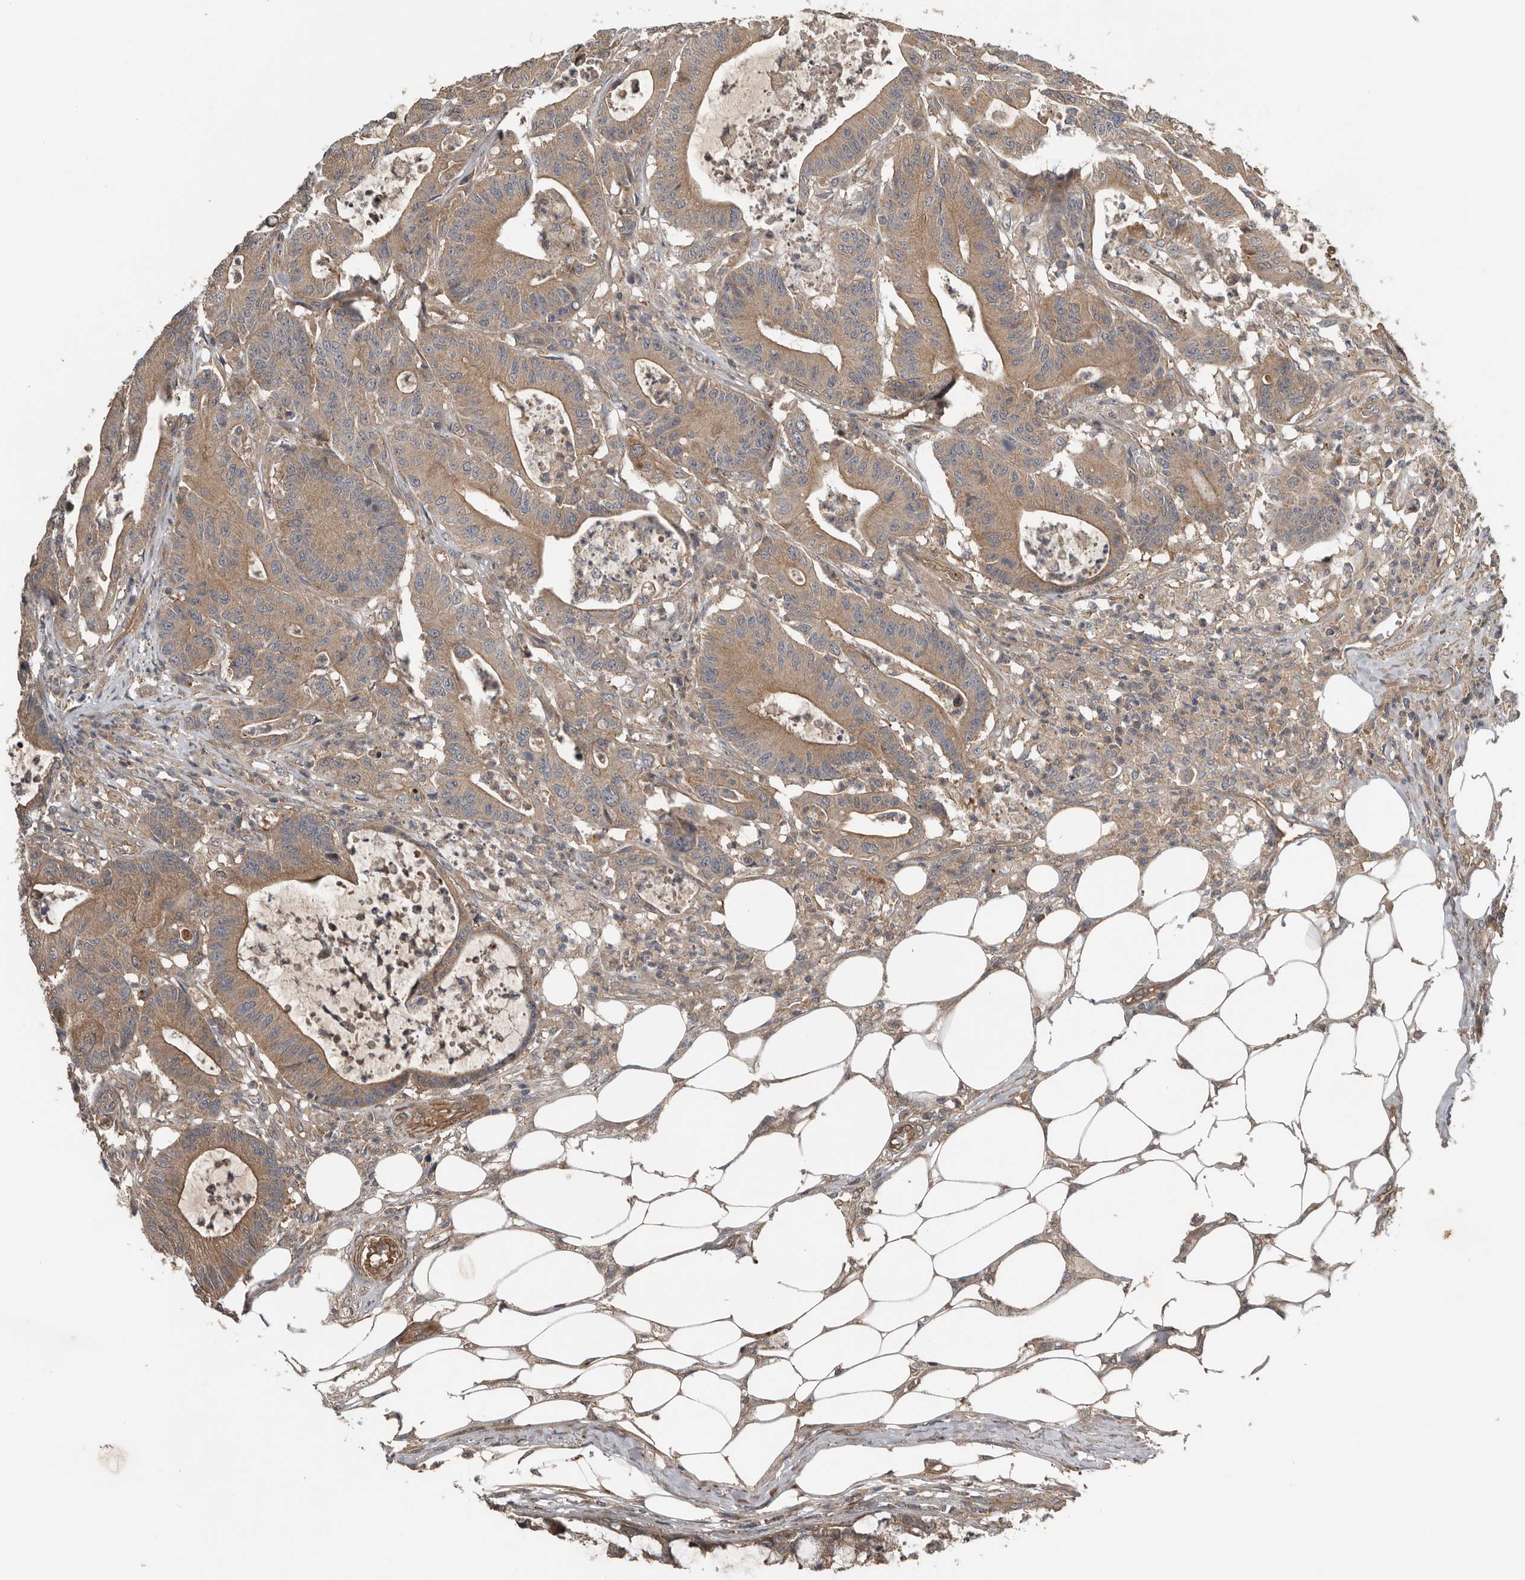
{"staining": {"intensity": "moderate", "quantity": ">75%", "location": "cytoplasmic/membranous"}, "tissue": "colorectal cancer", "cell_type": "Tumor cells", "image_type": "cancer", "snomed": [{"axis": "morphology", "description": "Adenocarcinoma, NOS"}, {"axis": "topography", "description": "Colon"}], "caption": "The immunohistochemical stain shows moderate cytoplasmic/membranous positivity in tumor cells of colorectal cancer (adenocarcinoma) tissue.", "gene": "DNAJB4", "patient": {"sex": "female", "age": 84}}